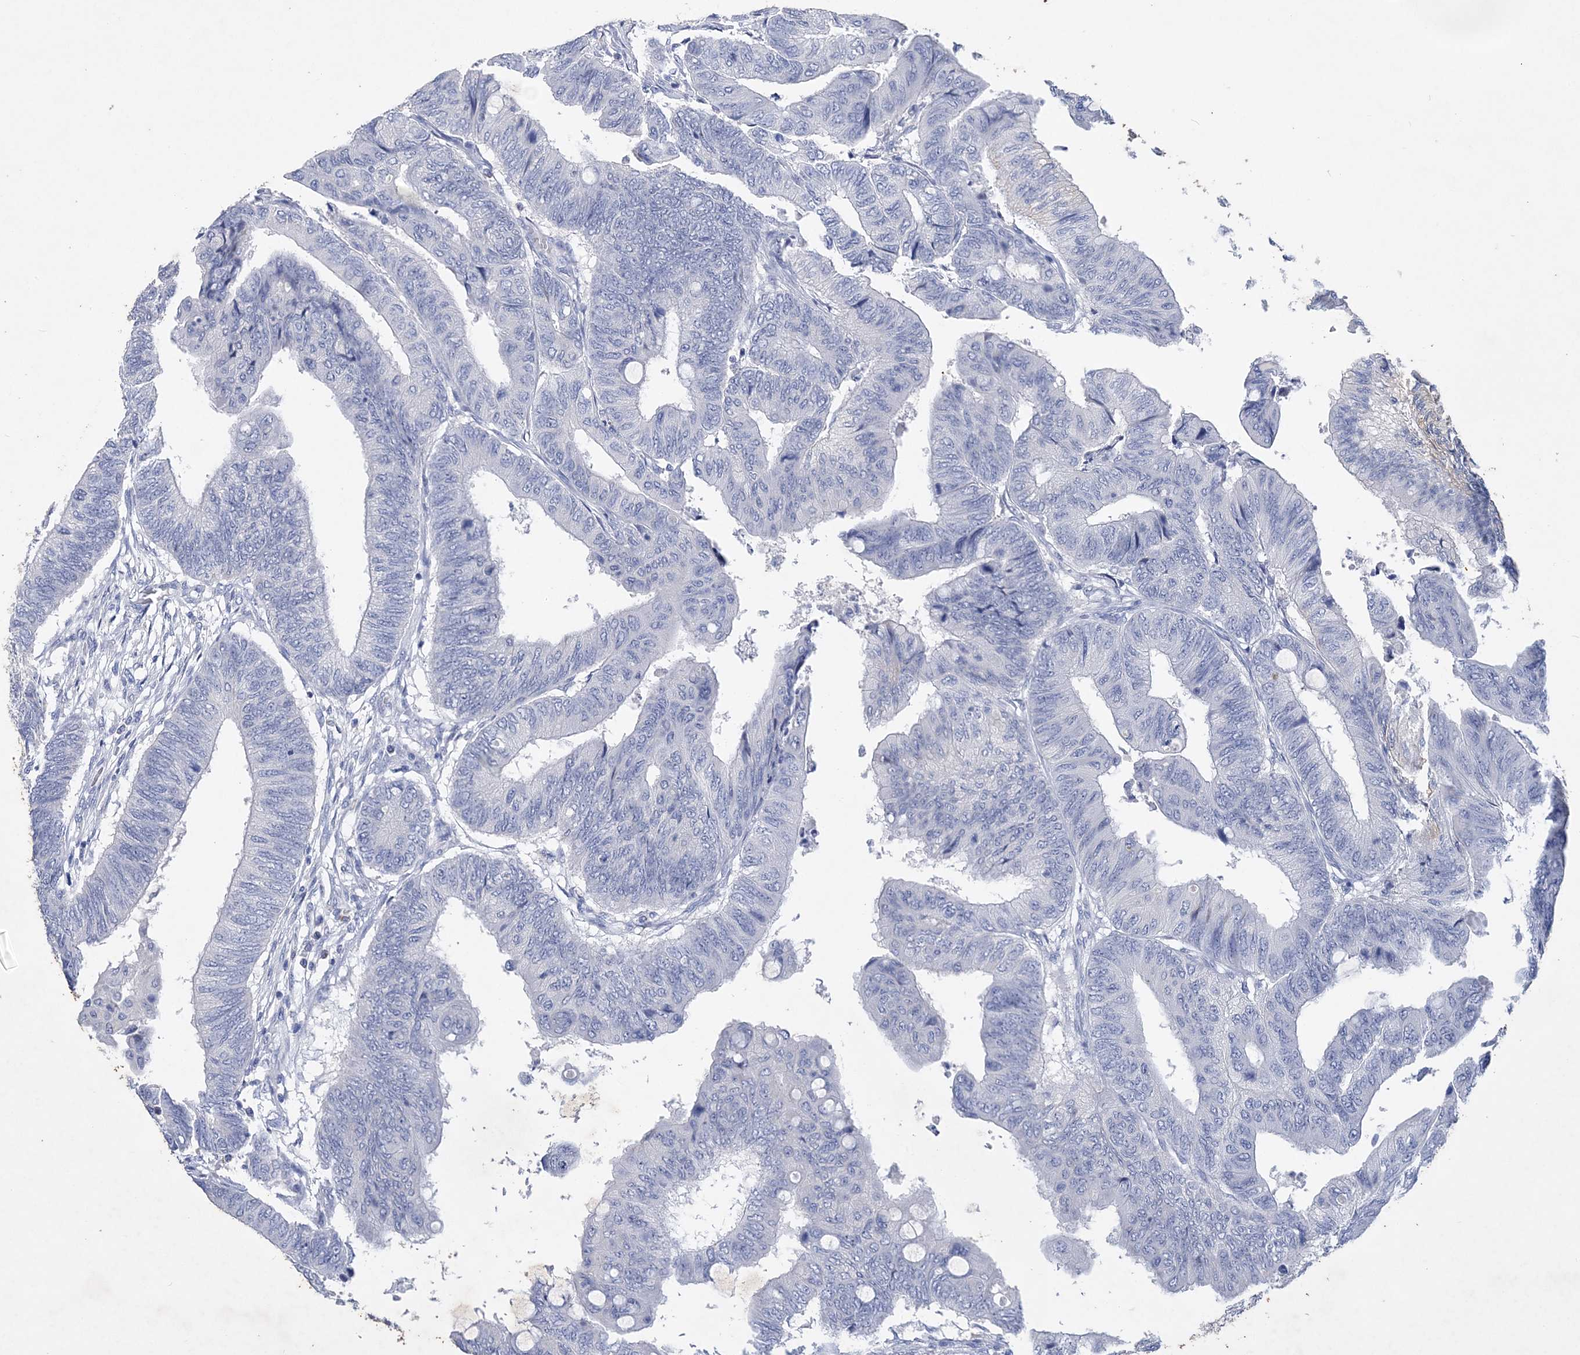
{"staining": {"intensity": "negative", "quantity": "none", "location": "none"}, "tissue": "colorectal cancer", "cell_type": "Tumor cells", "image_type": "cancer", "snomed": [{"axis": "morphology", "description": "Normal tissue, NOS"}, {"axis": "morphology", "description": "Adenocarcinoma, NOS"}, {"axis": "topography", "description": "Rectum"}, {"axis": "topography", "description": "Peripheral nerve tissue"}], "caption": "A photomicrograph of human colorectal cancer (adenocarcinoma) is negative for staining in tumor cells.", "gene": "COPS8", "patient": {"sex": "male", "age": 92}}